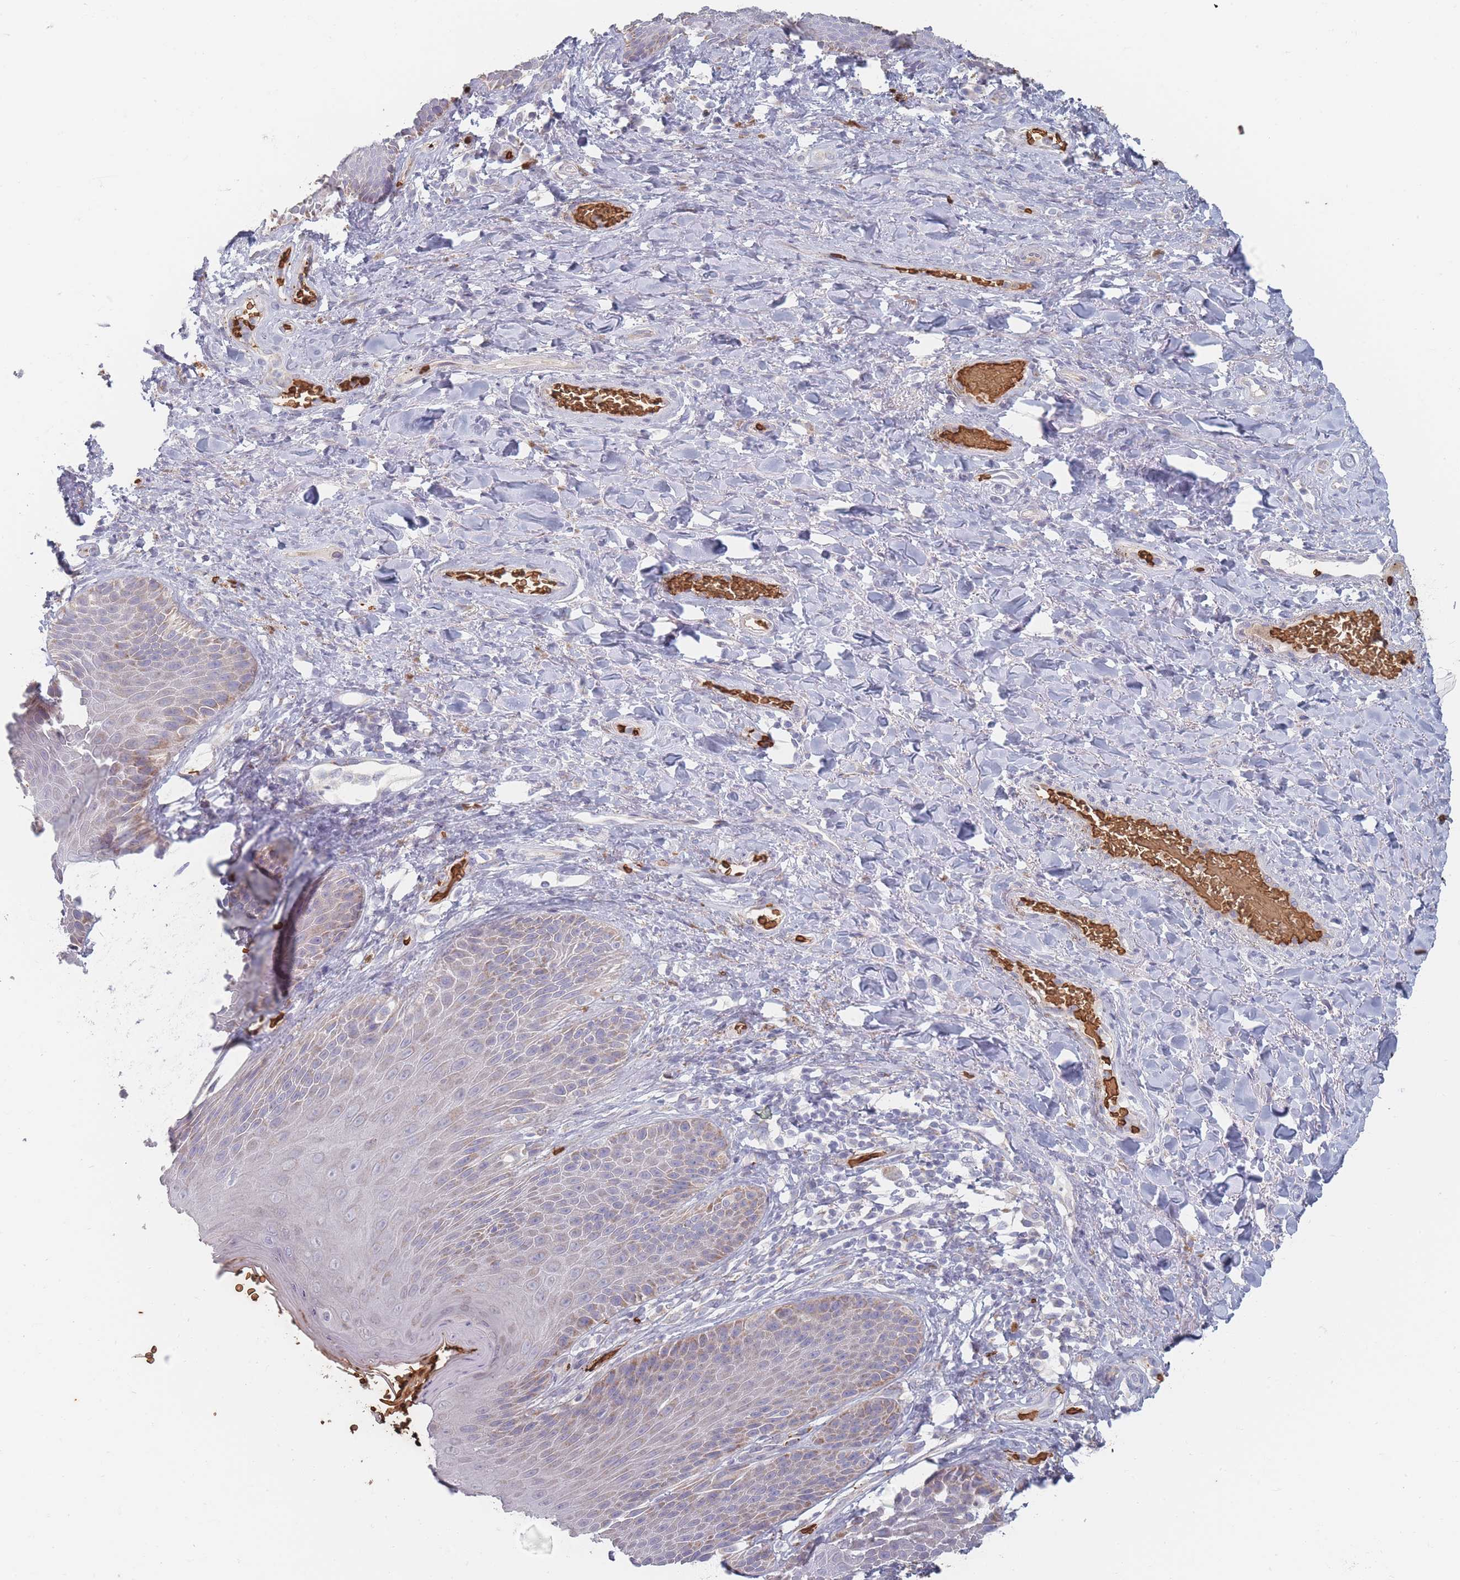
{"staining": {"intensity": "weak", "quantity": "<25%", "location": "cytoplasmic/membranous"}, "tissue": "skin", "cell_type": "Epidermal cells", "image_type": "normal", "snomed": [{"axis": "morphology", "description": "Normal tissue, NOS"}, {"axis": "topography", "description": "Anal"}], "caption": "An immunohistochemistry micrograph of unremarkable skin is shown. There is no staining in epidermal cells of skin.", "gene": "SLC2A6", "patient": {"sex": "female", "age": 89}}